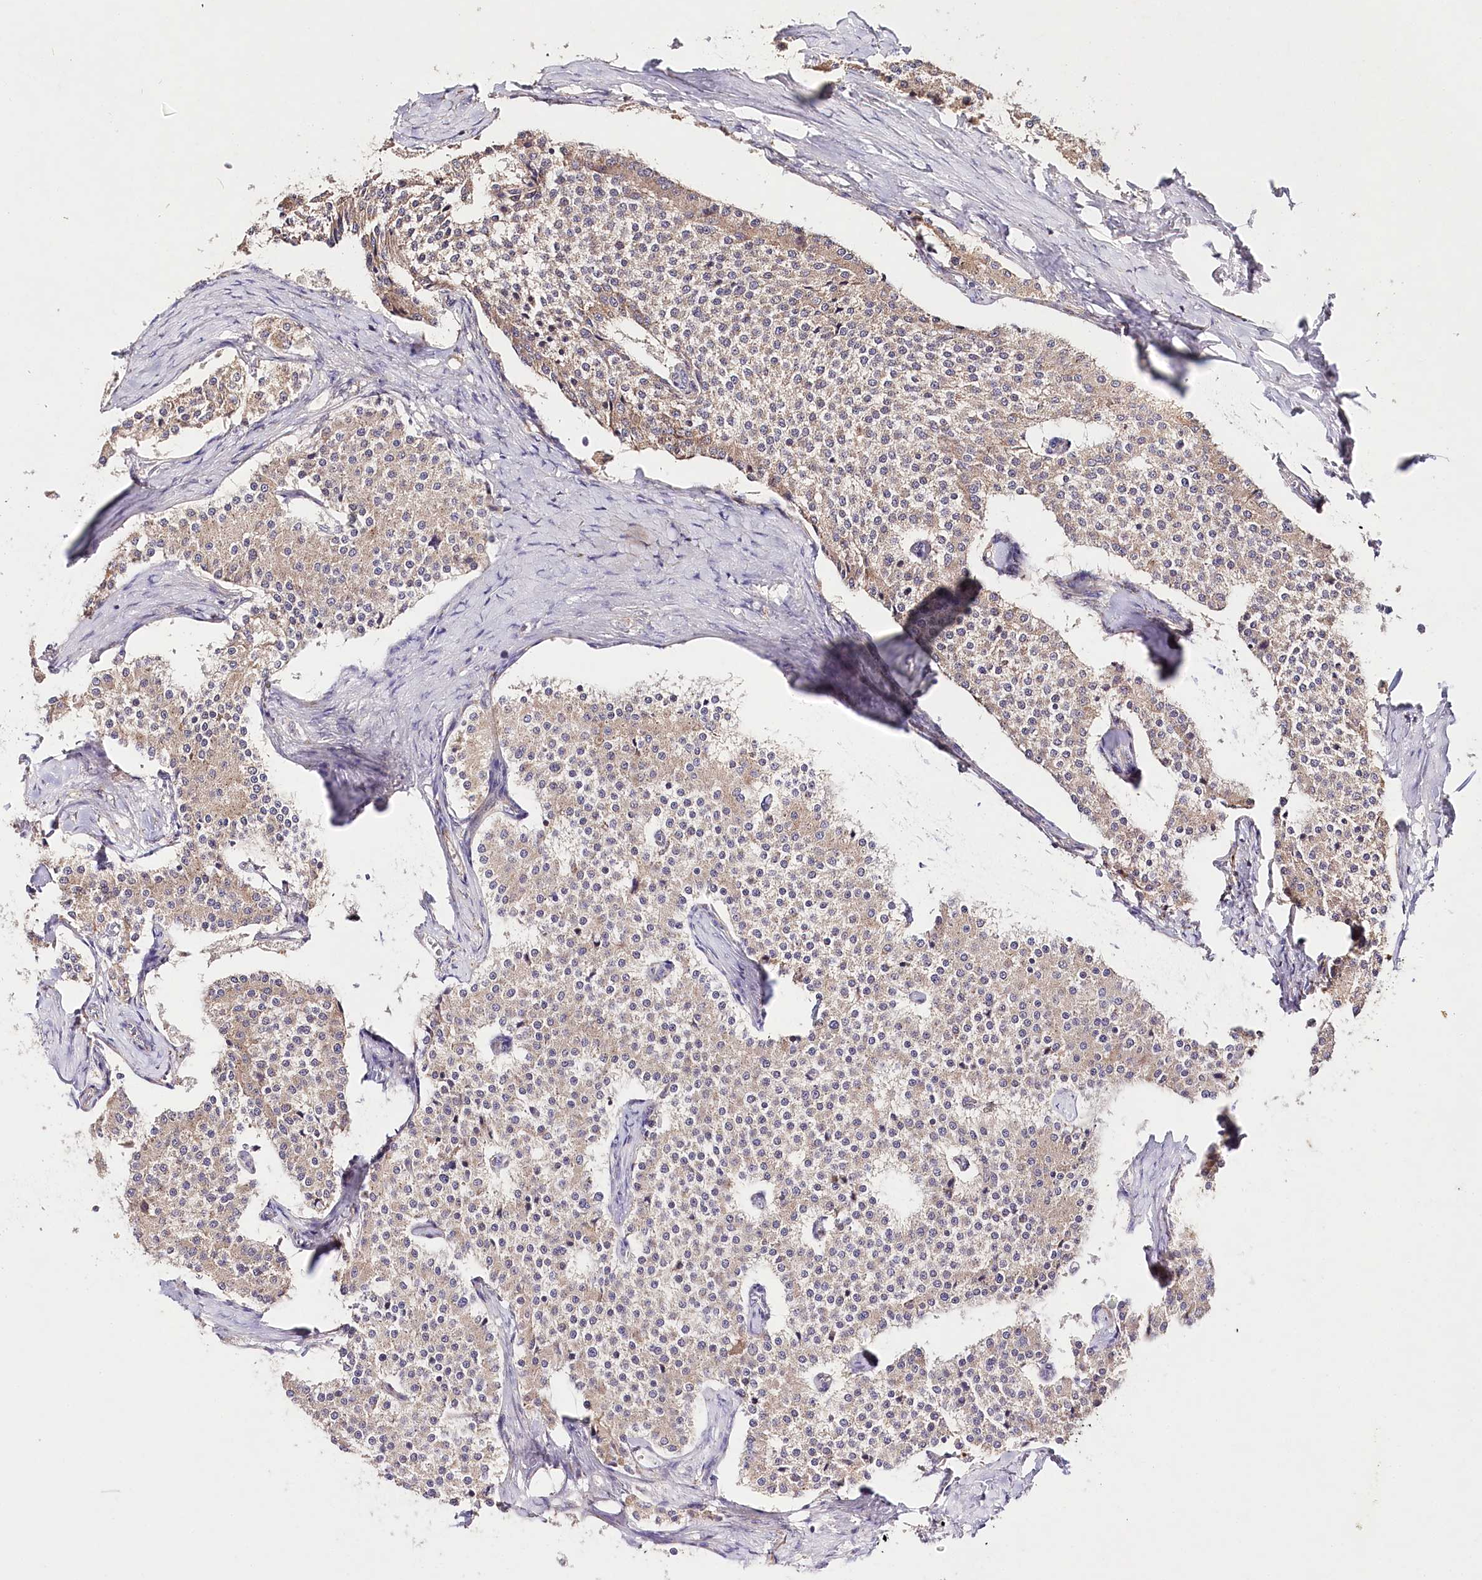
{"staining": {"intensity": "weak", "quantity": ">75%", "location": "cytoplasmic/membranous"}, "tissue": "carcinoid", "cell_type": "Tumor cells", "image_type": "cancer", "snomed": [{"axis": "morphology", "description": "Carcinoid, malignant, NOS"}, {"axis": "topography", "description": "Colon"}], "caption": "Approximately >75% of tumor cells in carcinoid exhibit weak cytoplasmic/membranous protein positivity as visualized by brown immunohistochemical staining.", "gene": "DMXL1", "patient": {"sex": "female", "age": 52}}